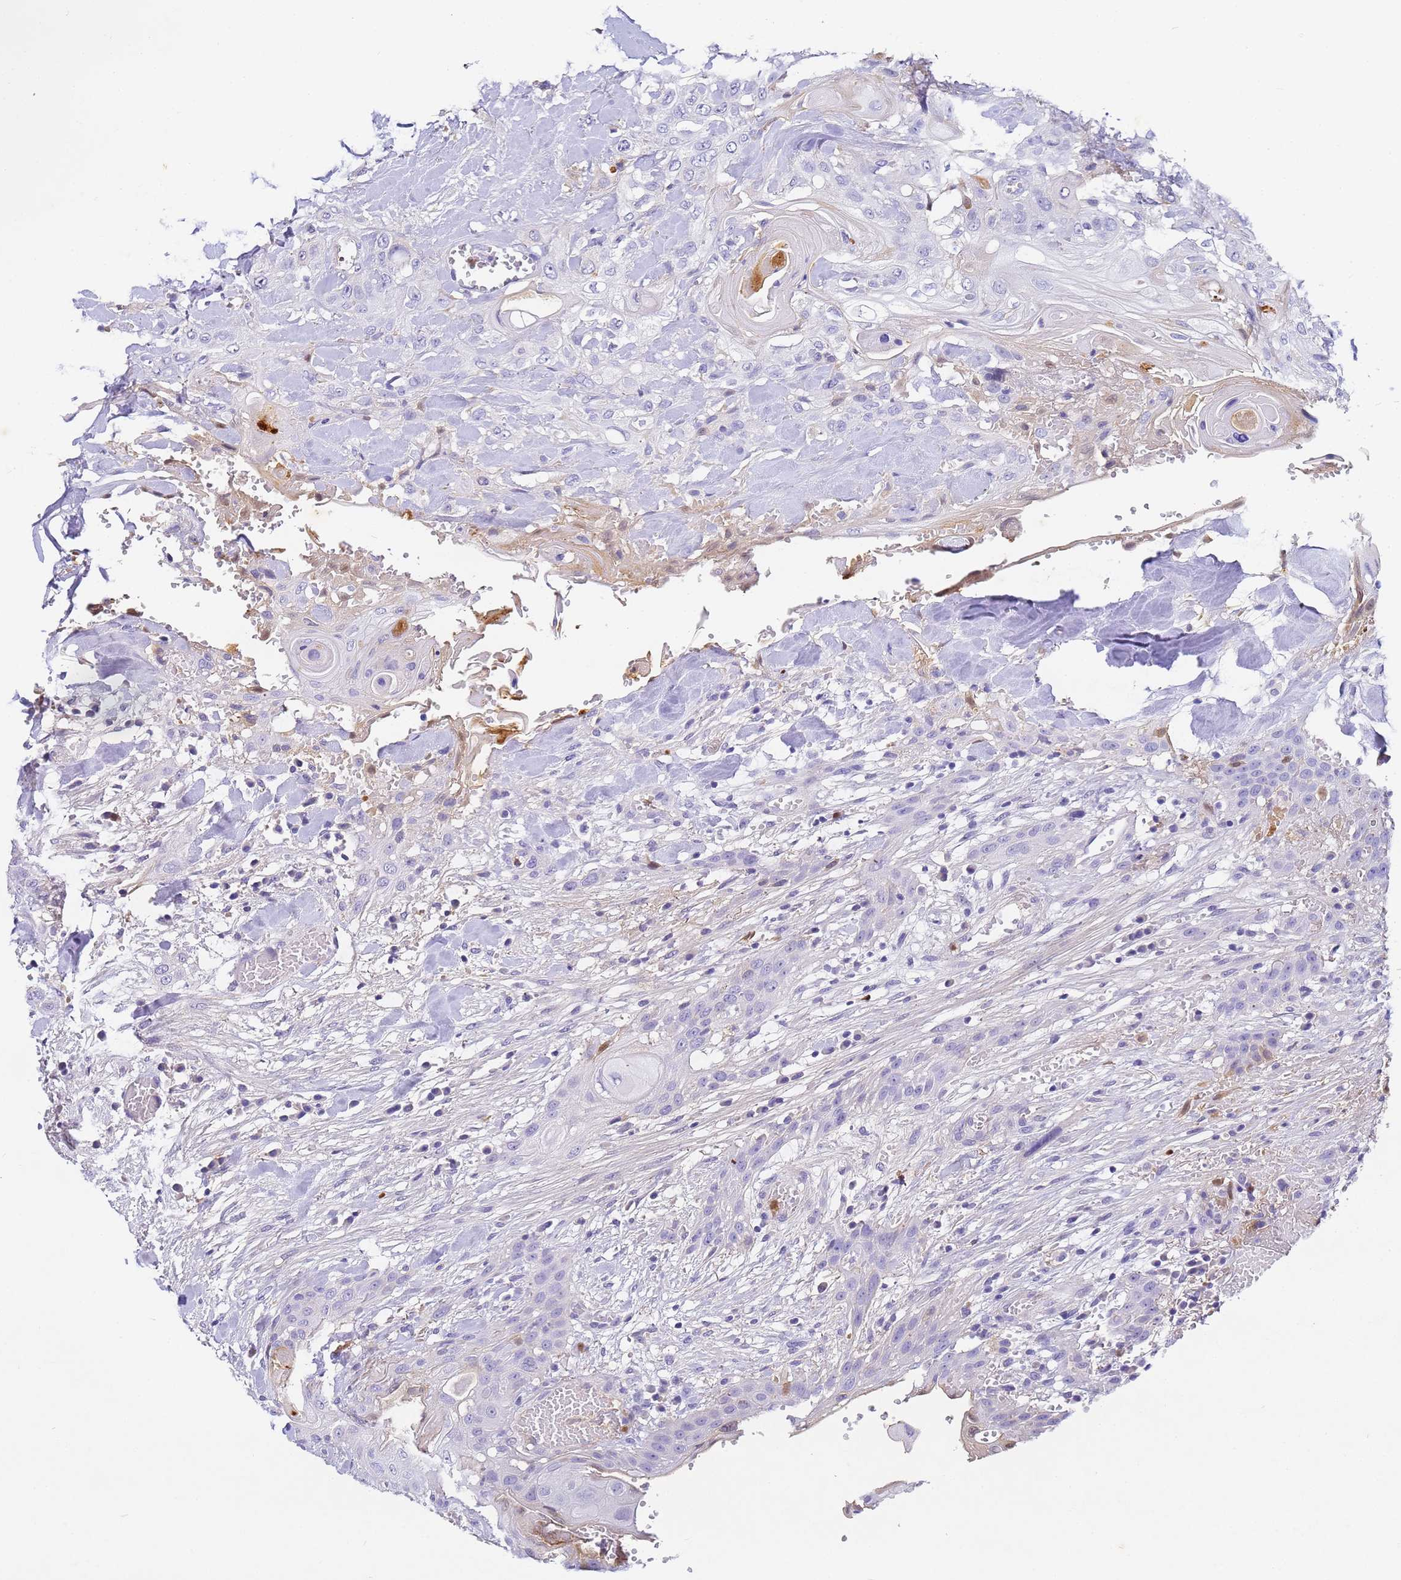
{"staining": {"intensity": "negative", "quantity": "none", "location": "none"}, "tissue": "head and neck cancer", "cell_type": "Tumor cells", "image_type": "cancer", "snomed": [{"axis": "morphology", "description": "Squamous cell carcinoma, NOS"}, {"axis": "topography", "description": "Head-Neck"}], "caption": "This is an immunohistochemistry (IHC) image of head and neck cancer. There is no positivity in tumor cells.", "gene": "CFHR2", "patient": {"sex": "female", "age": 43}}